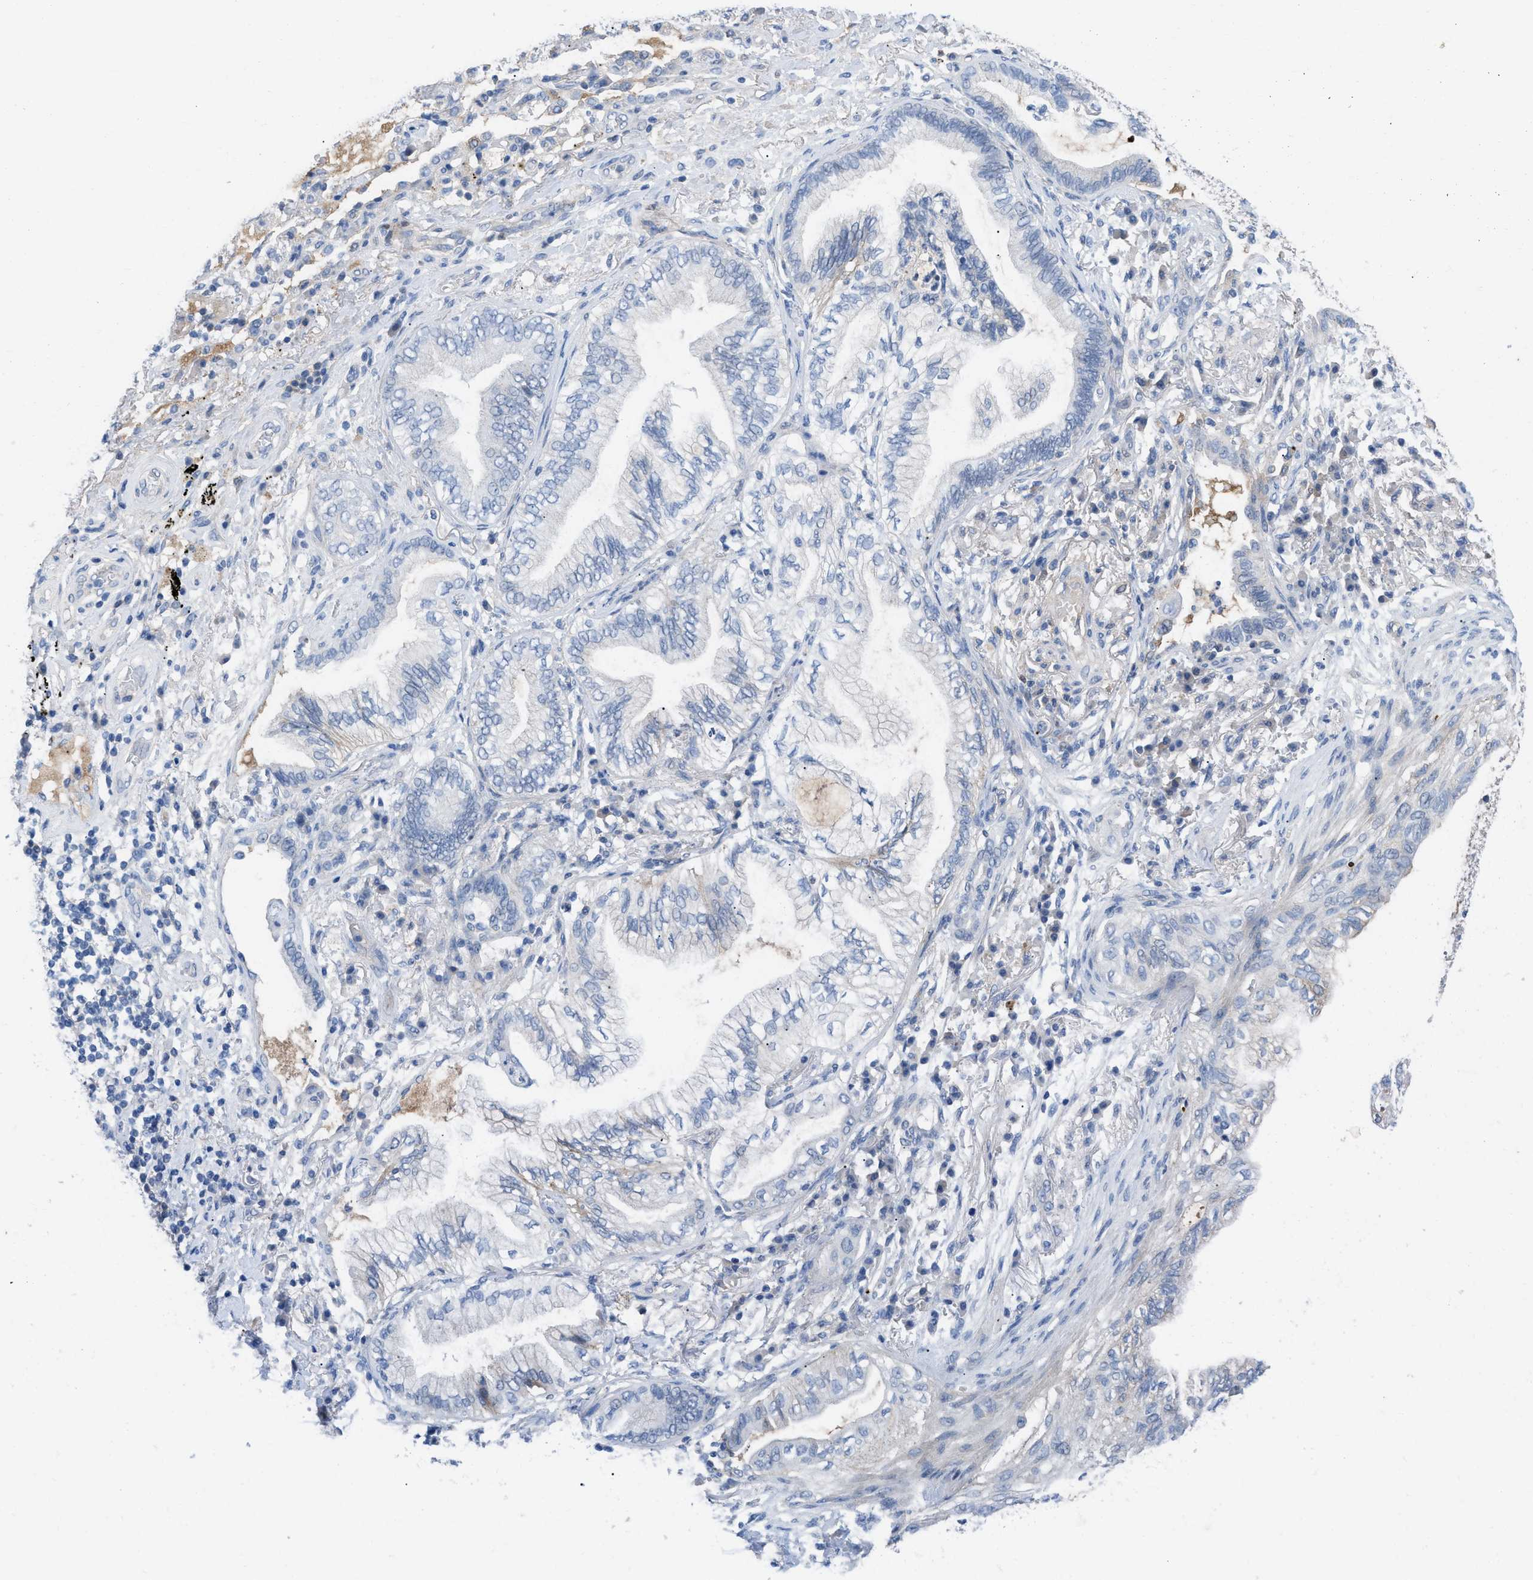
{"staining": {"intensity": "negative", "quantity": "none", "location": "none"}, "tissue": "lung cancer", "cell_type": "Tumor cells", "image_type": "cancer", "snomed": [{"axis": "morphology", "description": "Normal tissue, NOS"}, {"axis": "morphology", "description": "Adenocarcinoma, NOS"}, {"axis": "topography", "description": "Bronchus"}, {"axis": "topography", "description": "Lung"}], "caption": "DAB (3,3'-diaminobenzidine) immunohistochemical staining of human adenocarcinoma (lung) displays no significant expression in tumor cells.", "gene": "HPX", "patient": {"sex": "female", "age": 70}}